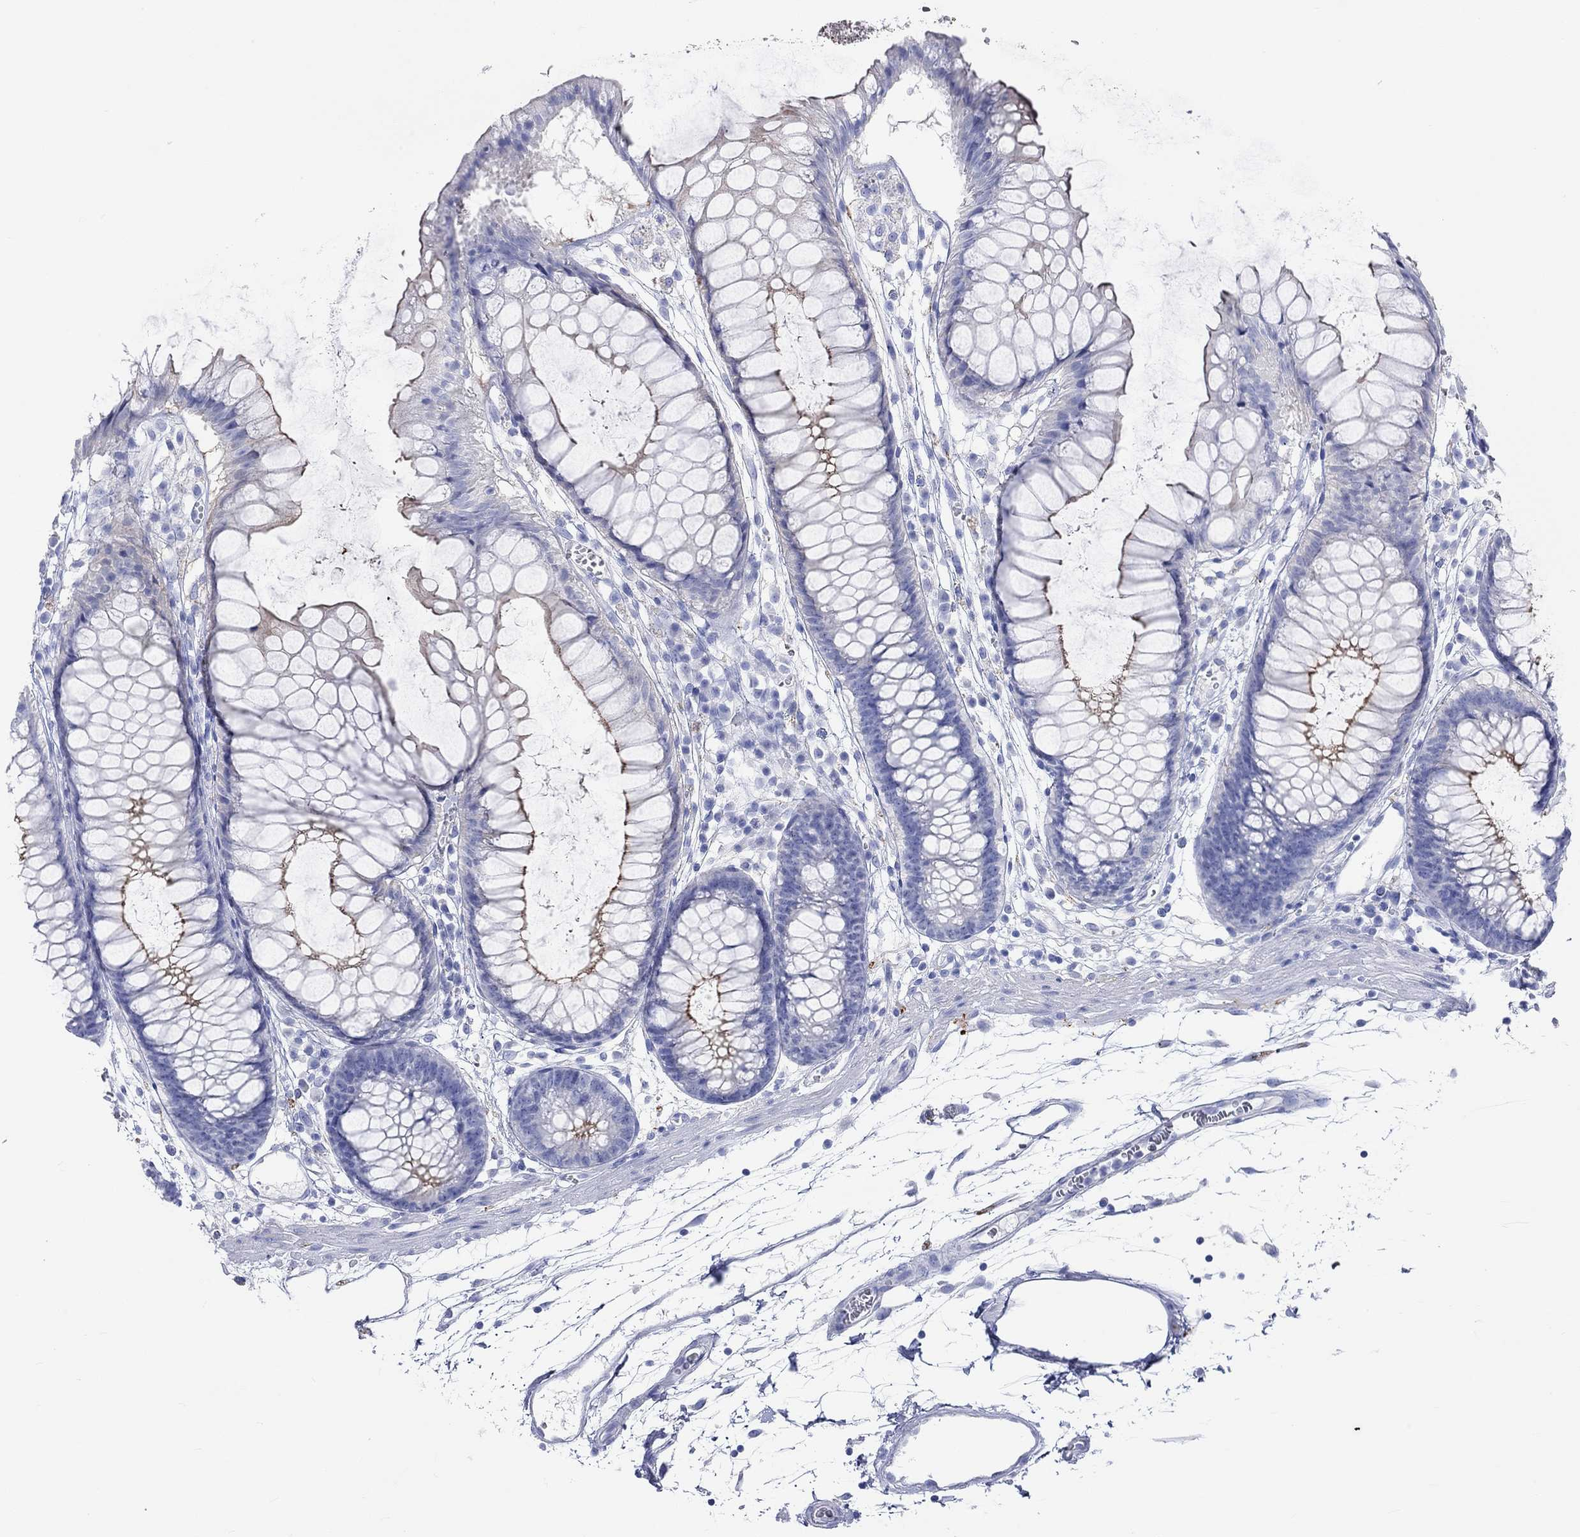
{"staining": {"intensity": "negative", "quantity": "none", "location": "none"}, "tissue": "colon", "cell_type": "Endothelial cells", "image_type": "normal", "snomed": [{"axis": "morphology", "description": "Normal tissue, NOS"}, {"axis": "morphology", "description": "Adenocarcinoma, NOS"}, {"axis": "topography", "description": "Colon"}], "caption": "A high-resolution histopathology image shows immunohistochemistry staining of unremarkable colon, which shows no significant expression in endothelial cells.", "gene": "SPATA9", "patient": {"sex": "male", "age": 65}}